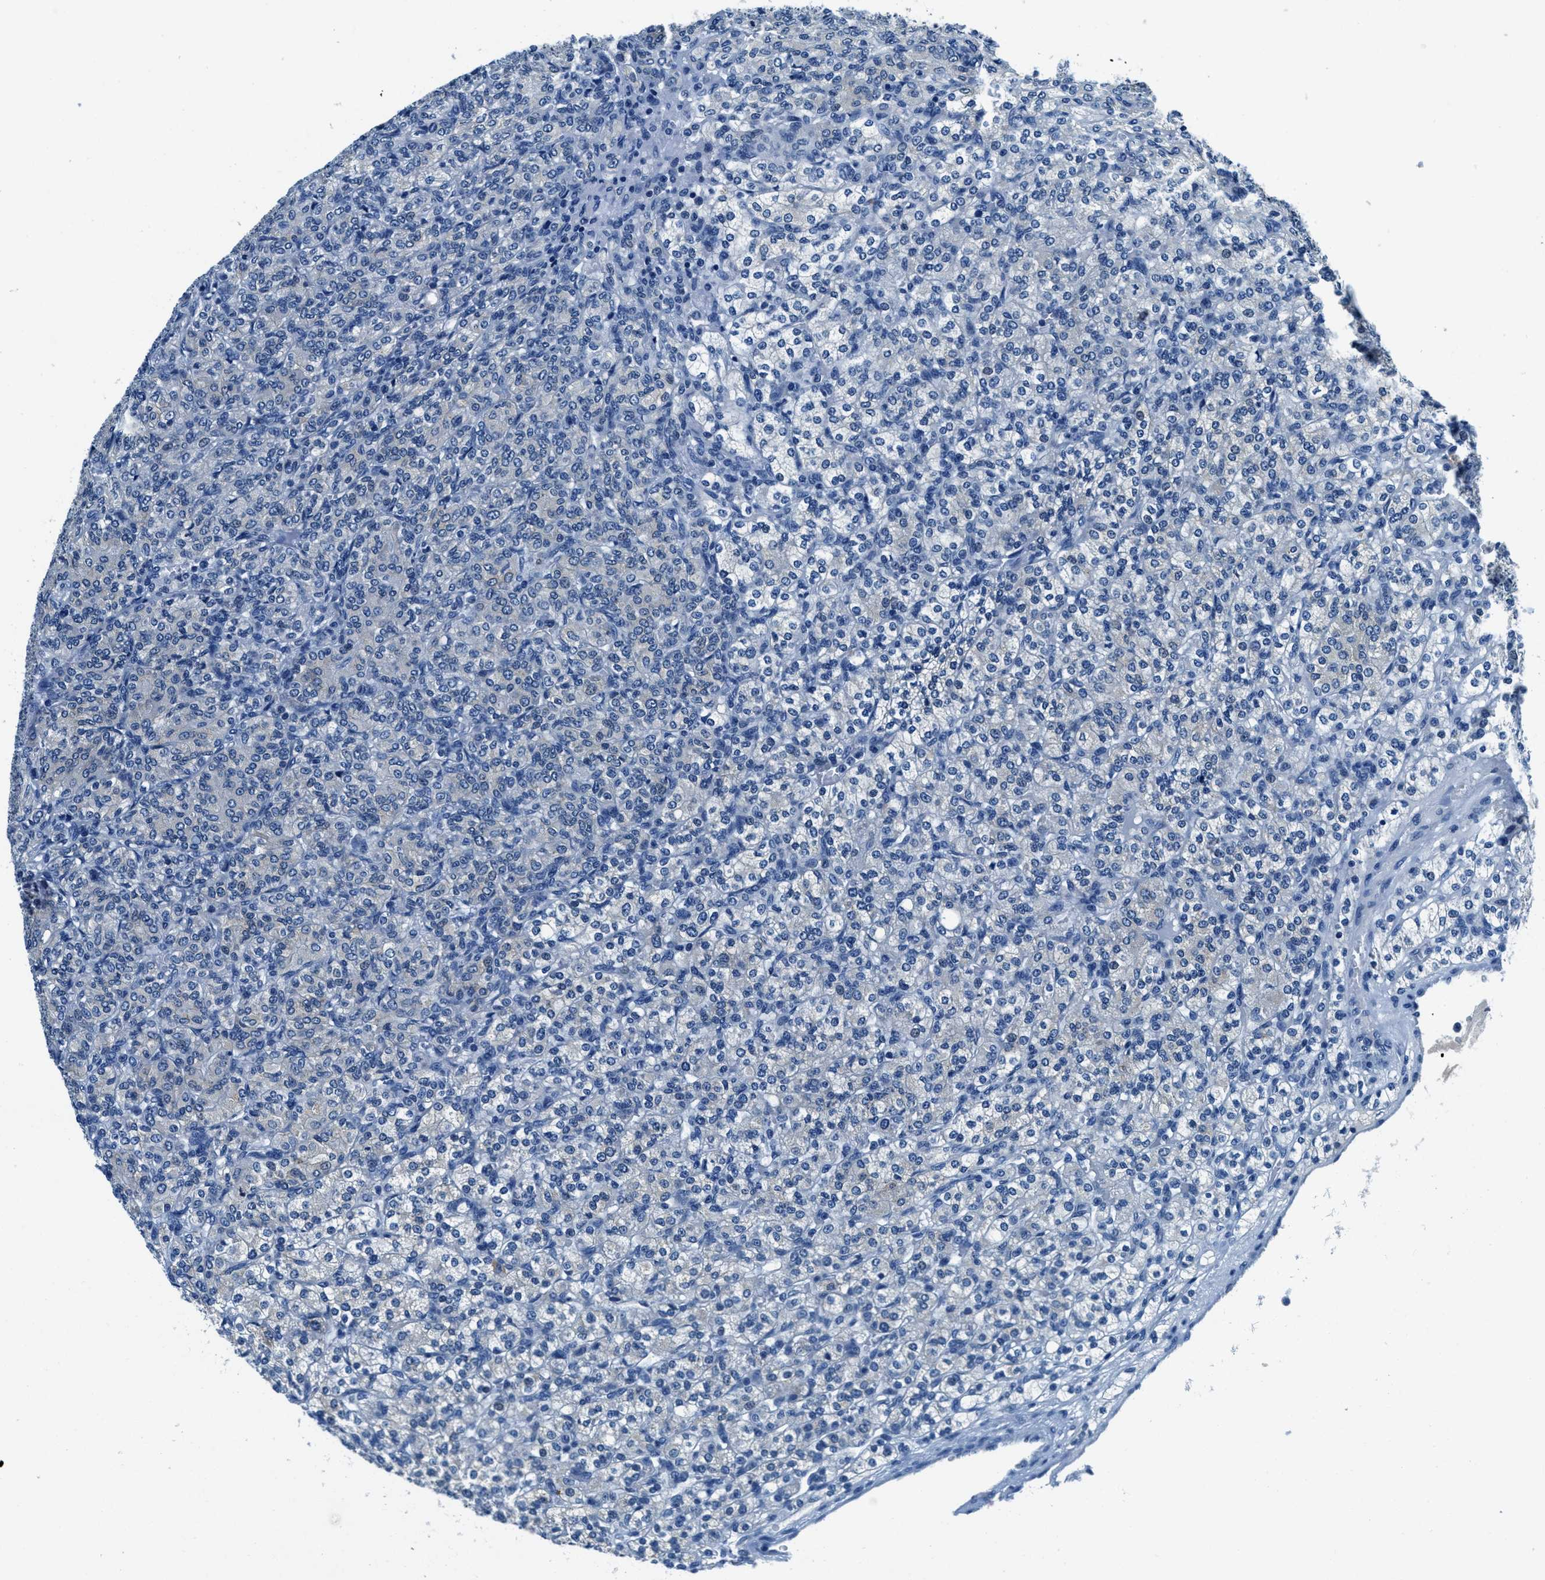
{"staining": {"intensity": "negative", "quantity": "none", "location": "none"}, "tissue": "renal cancer", "cell_type": "Tumor cells", "image_type": "cancer", "snomed": [{"axis": "morphology", "description": "Adenocarcinoma, NOS"}, {"axis": "topography", "description": "Kidney"}], "caption": "An IHC histopathology image of adenocarcinoma (renal) is shown. There is no staining in tumor cells of adenocarcinoma (renal).", "gene": "UBAC2", "patient": {"sex": "male", "age": 77}}